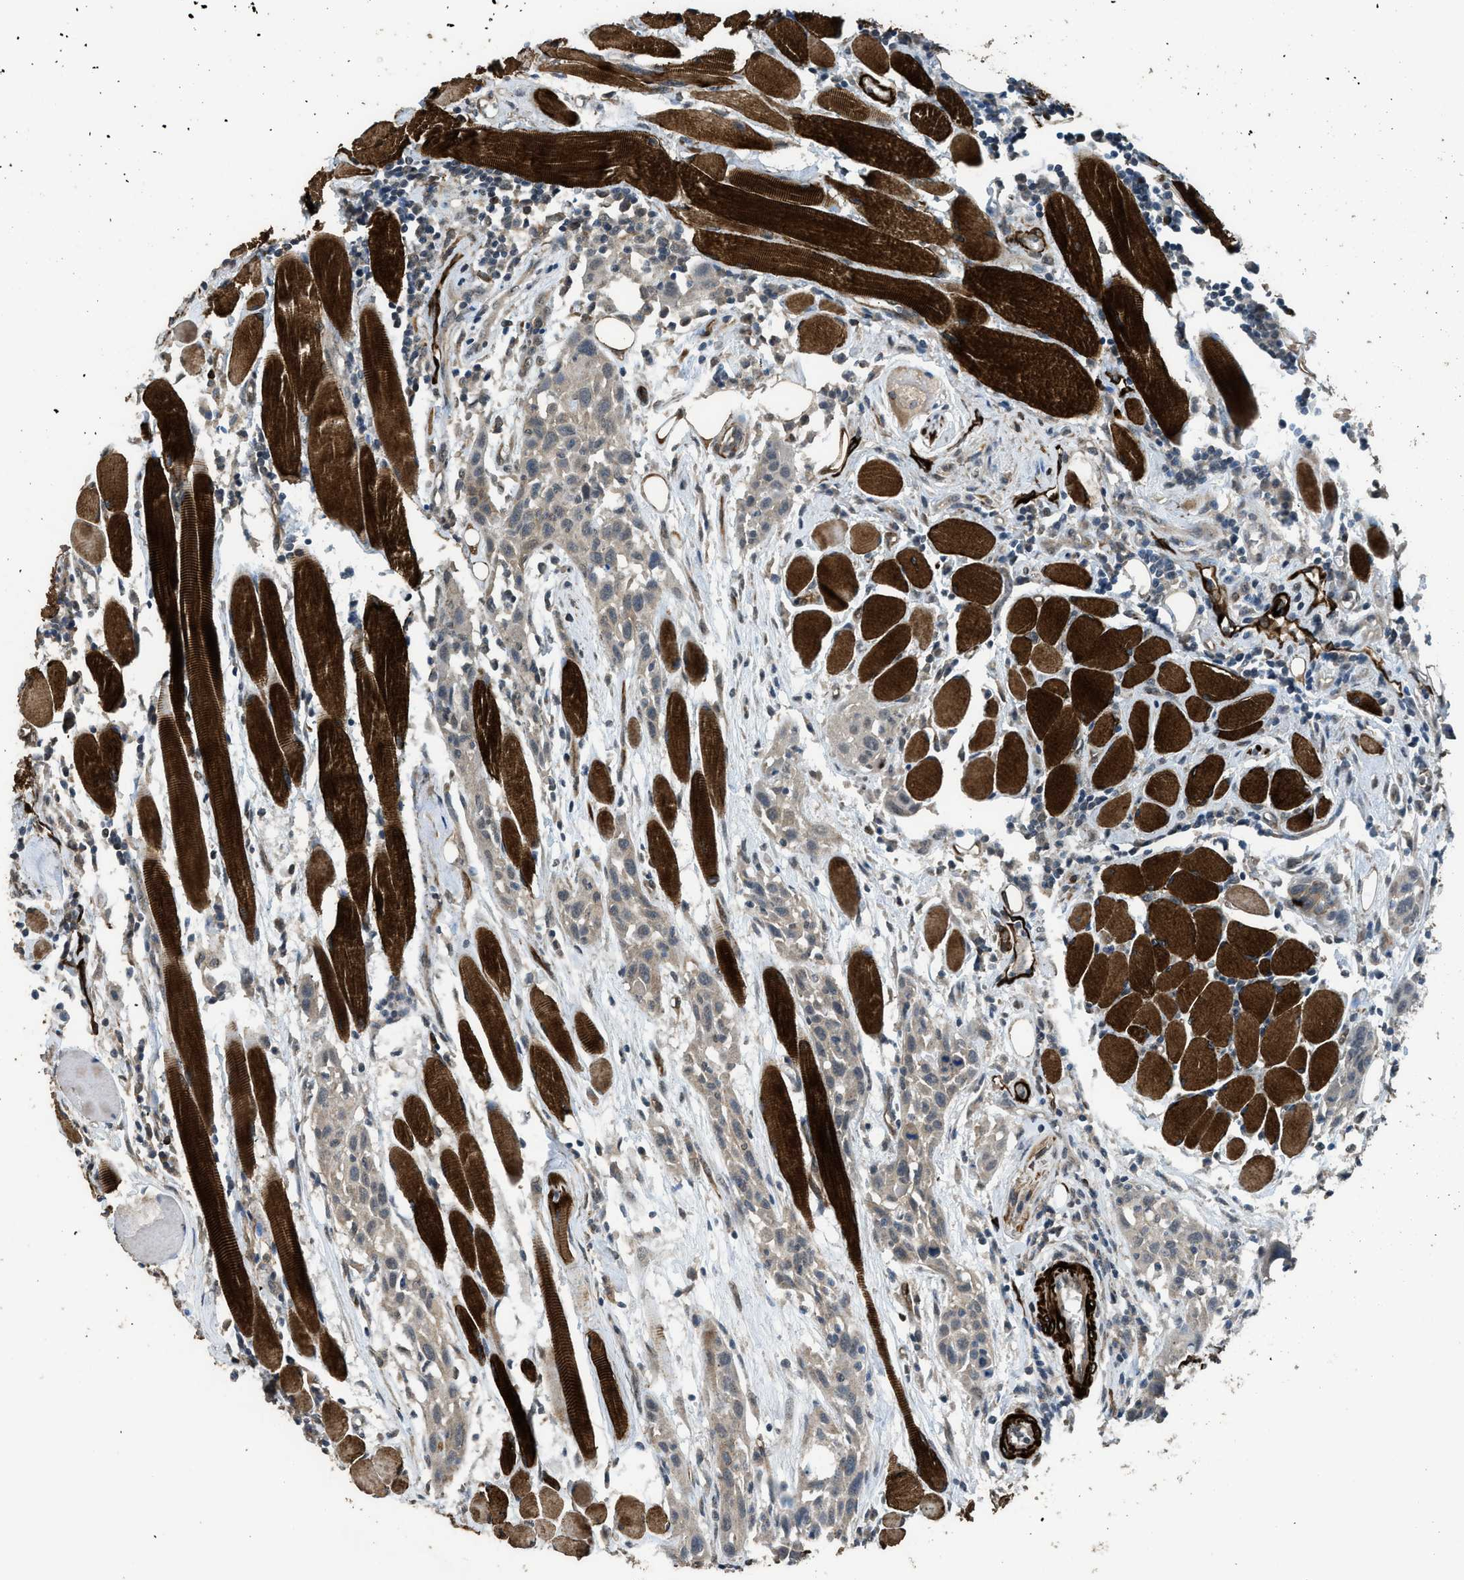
{"staining": {"intensity": "weak", "quantity": "25%-75%", "location": "cytoplasmic/membranous"}, "tissue": "head and neck cancer", "cell_type": "Tumor cells", "image_type": "cancer", "snomed": [{"axis": "morphology", "description": "Squamous cell carcinoma, NOS"}, {"axis": "topography", "description": "Oral tissue"}, {"axis": "topography", "description": "Head-Neck"}], "caption": "Head and neck squamous cell carcinoma stained with a protein marker reveals weak staining in tumor cells.", "gene": "SYNM", "patient": {"sex": "female", "age": 50}}